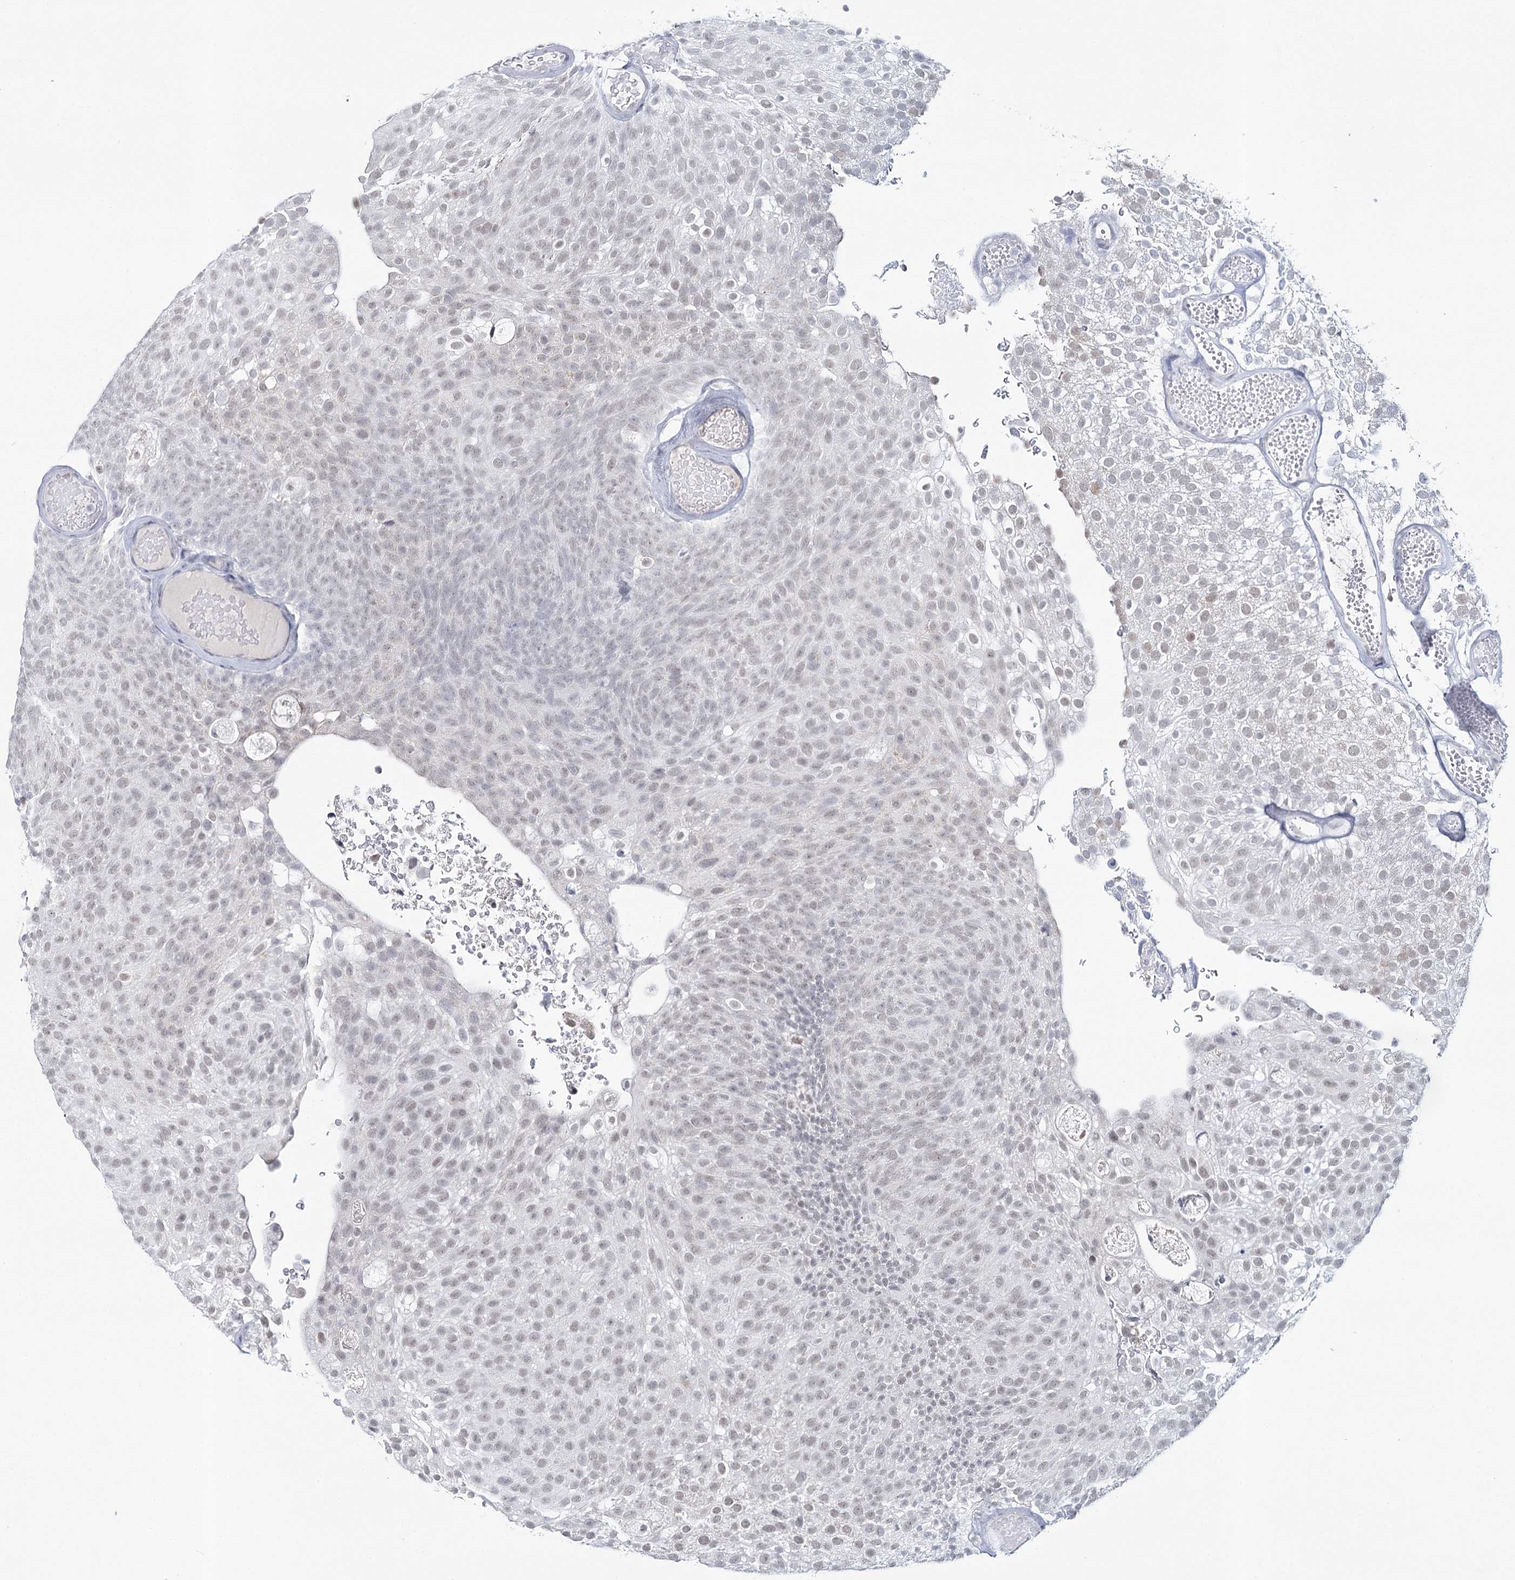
{"staining": {"intensity": "weak", "quantity": ">75%", "location": "nuclear"}, "tissue": "urothelial cancer", "cell_type": "Tumor cells", "image_type": "cancer", "snomed": [{"axis": "morphology", "description": "Urothelial carcinoma, Low grade"}, {"axis": "topography", "description": "Urinary bladder"}], "caption": "Protein positivity by IHC demonstrates weak nuclear expression in approximately >75% of tumor cells in urothelial carcinoma (low-grade).", "gene": "ZC3H8", "patient": {"sex": "male", "age": 78}}